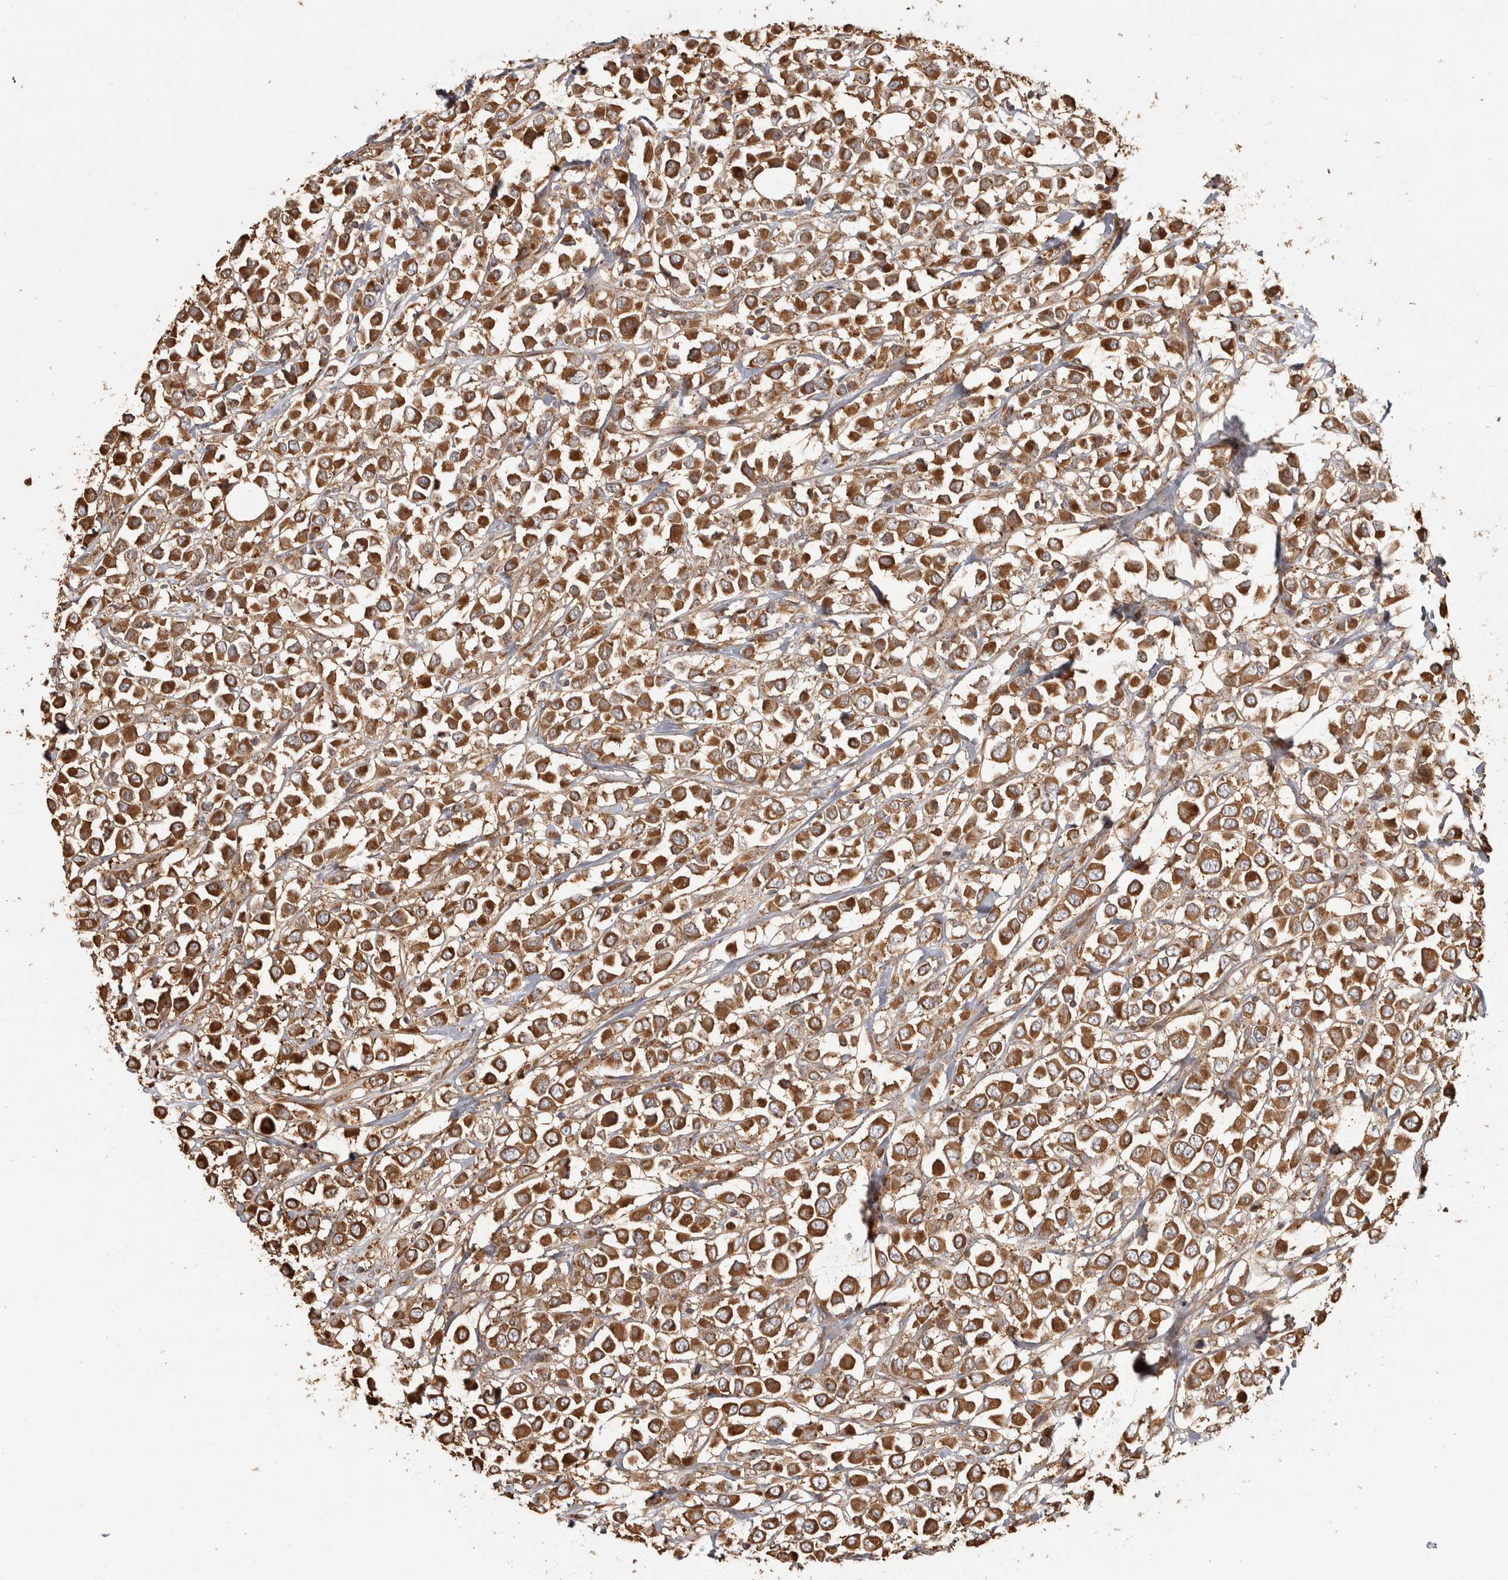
{"staining": {"intensity": "strong", "quantity": ">75%", "location": "cytoplasmic/membranous"}, "tissue": "breast cancer", "cell_type": "Tumor cells", "image_type": "cancer", "snomed": [{"axis": "morphology", "description": "Duct carcinoma"}, {"axis": "topography", "description": "Breast"}], "caption": "Protein analysis of breast infiltrating ductal carcinoma tissue shows strong cytoplasmic/membranous positivity in approximately >75% of tumor cells. The protein is stained brown, and the nuclei are stained in blue (DAB IHC with brightfield microscopy, high magnification).", "gene": "CAMSAP2", "patient": {"sex": "female", "age": 61}}